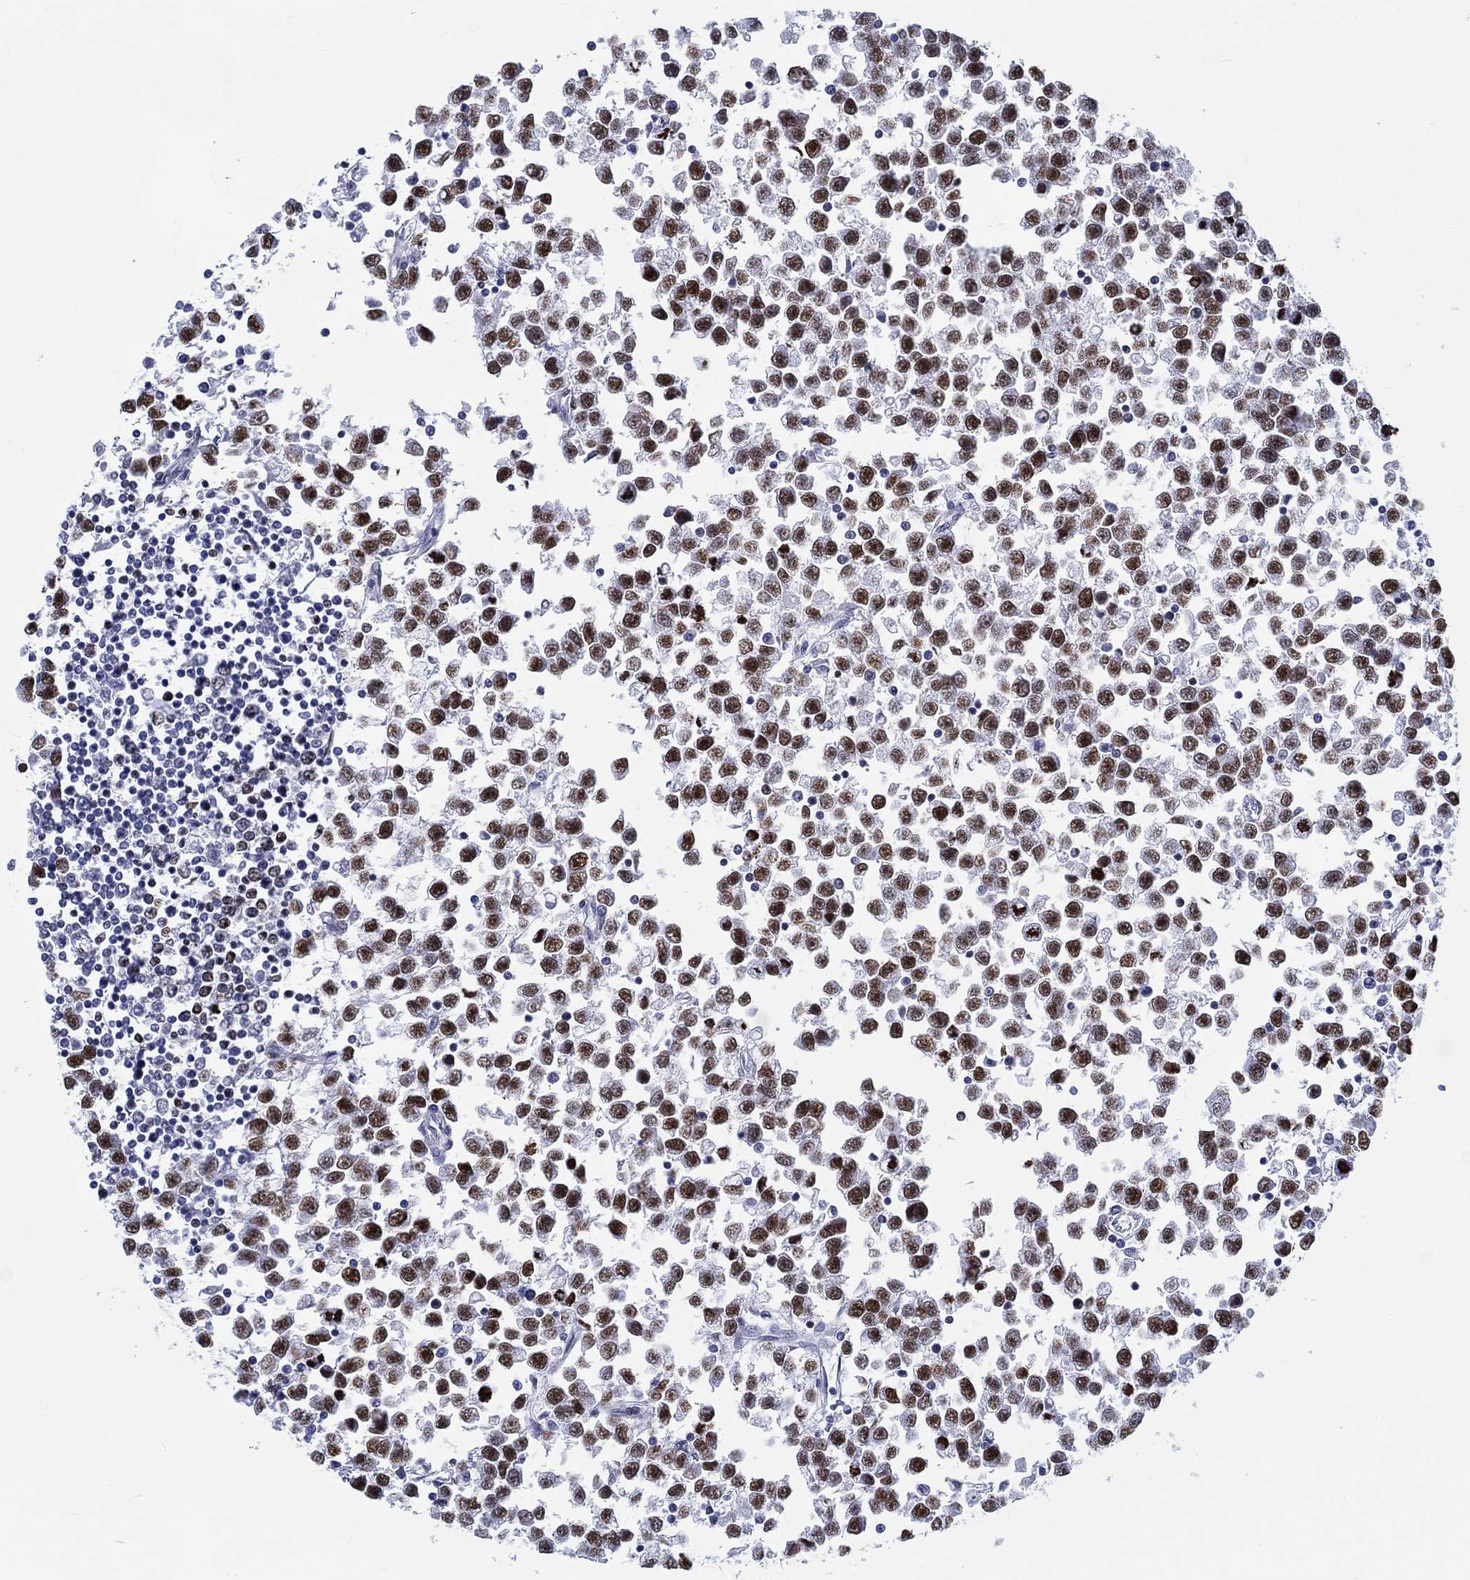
{"staining": {"intensity": "strong", "quantity": "25%-75%", "location": "nuclear"}, "tissue": "testis cancer", "cell_type": "Tumor cells", "image_type": "cancer", "snomed": [{"axis": "morphology", "description": "Seminoma, NOS"}, {"axis": "topography", "description": "Testis"}], "caption": "Immunohistochemistry (IHC) micrograph of testis cancer (seminoma) stained for a protein (brown), which reveals high levels of strong nuclear positivity in approximately 25%-75% of tumor cells.", "gene": "H1-1", "patient": {"sex": "male", "age": 34}}